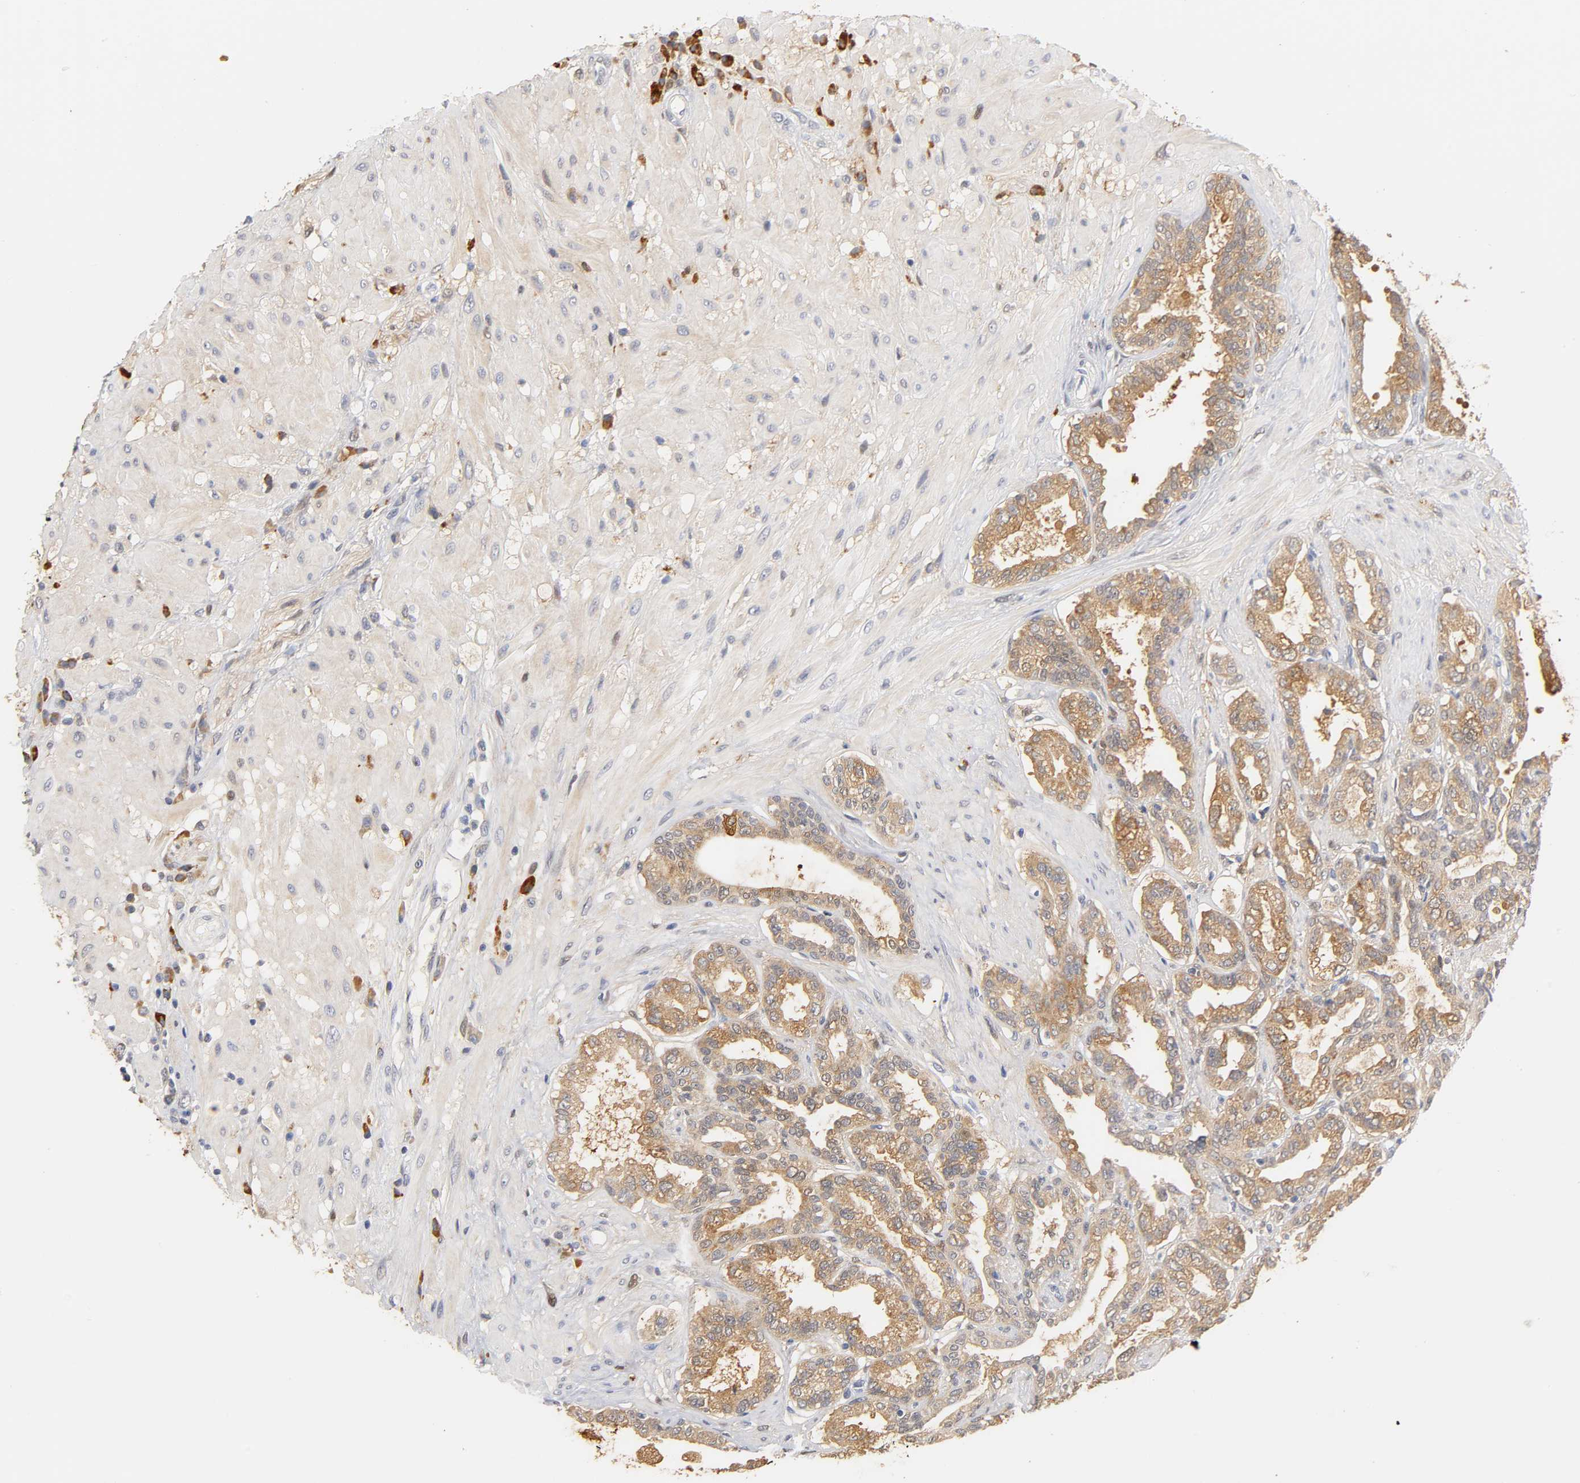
{"staining": {"intensity": "moderate", "quantity": ">75%", "location": "cytoplasmic/membranous"}, "tissue": "seminal vesicle", "cell_type": "Glandular cells", "image_type": "normal", "snomed": [{"axis": "morphology", "description": "Normal tissue, NOS"}, {"axis": "topography", "description": "Seminal veicle"}], "caption": "Immunohistochemistry (IHC) (DAB) staining of benign human seminal vesicle shows moderate cytoplasmic/membranous protein expression in approximately >75% of glandular cells.", "gene": "GSTZ1", "patient": {"sex": "male", "age": 61}}